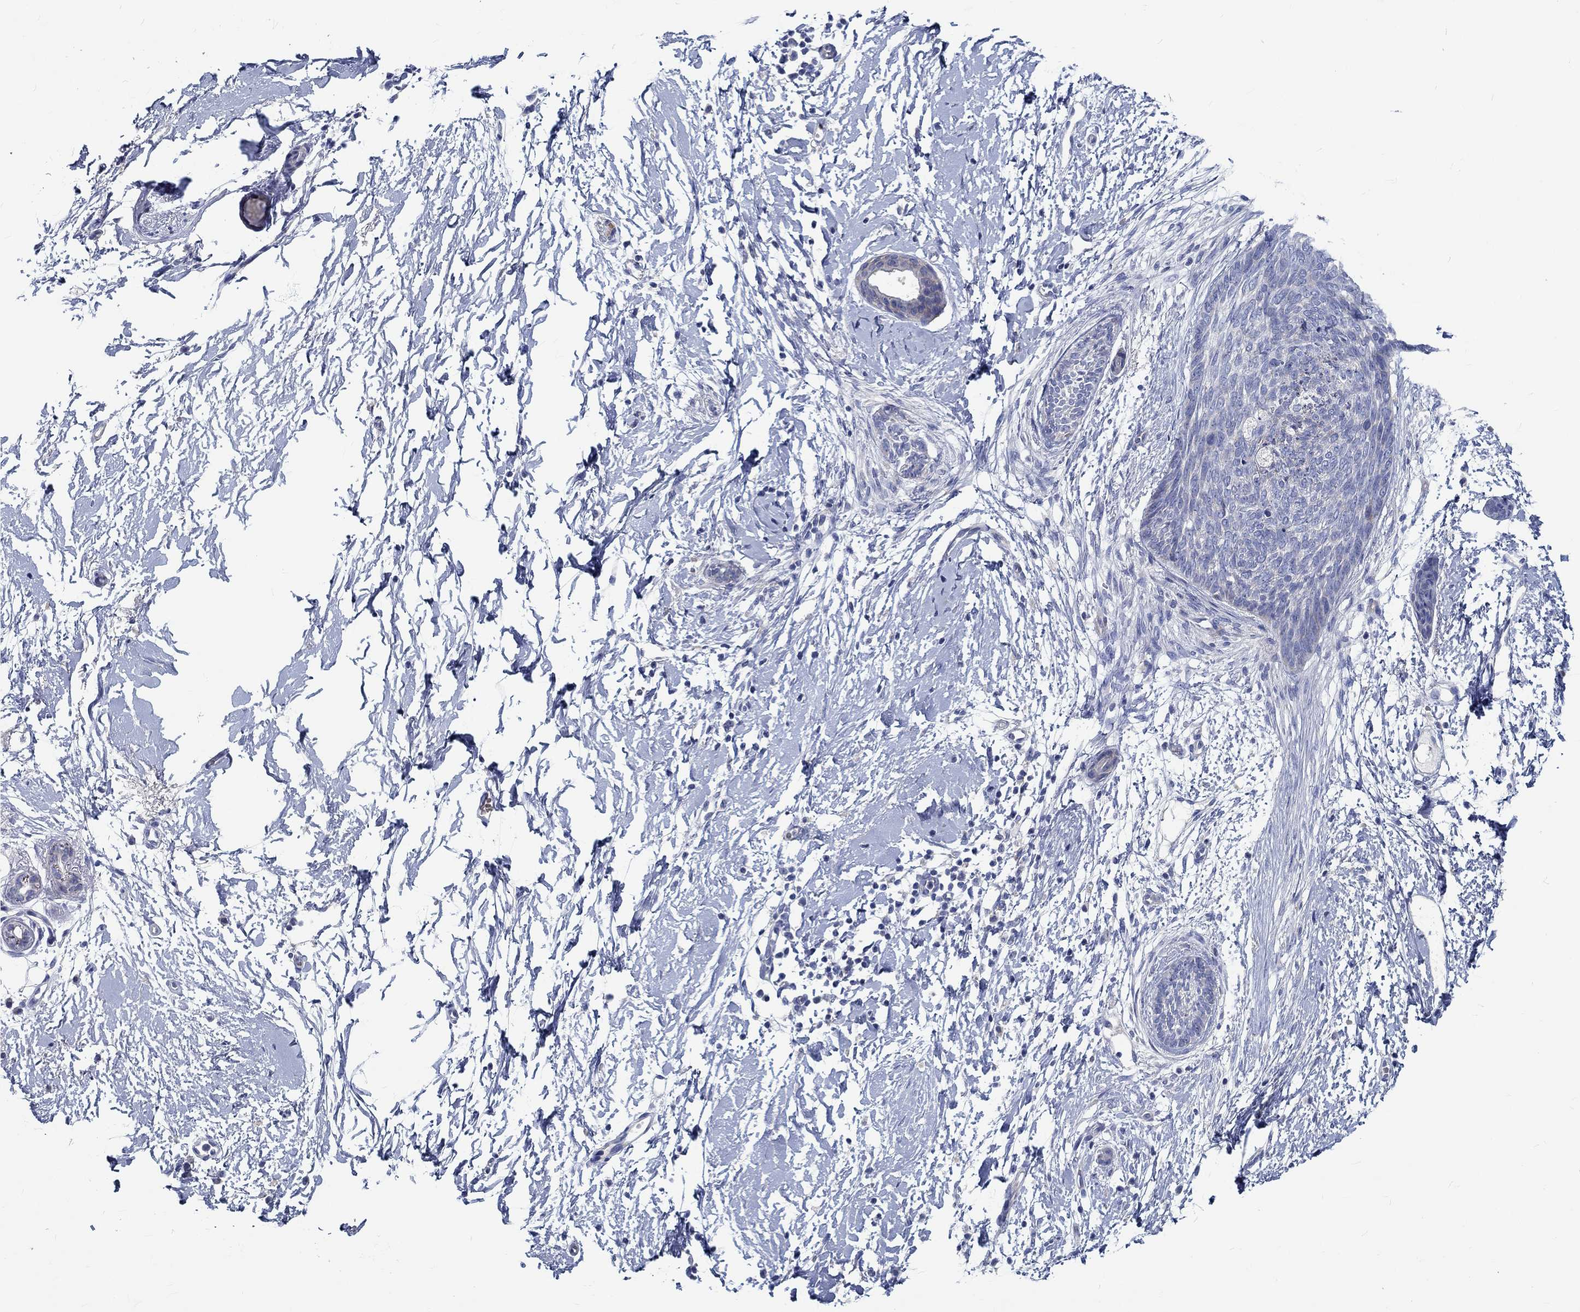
{"staining": {"intensity": "negative", "quantity": "none", "location": "none"}, "tissue": "skin cancer", "cell_type": "Tumor cells", "image_type": "cancer", "snomed": [{"axis": "morphology", "description": "Normal tissue, NOS"}, {"axis": "morphology", "description": "Basal cell carcinoma"}, {"axis": "topography", "description": "Skin"}], "caption": "Human skin basal cell carcinoma stained for a protein using IHC shows no staining in tumor cells.", "gene": "MYBPC1", "patient": {"sex": "male", "age": 84}}